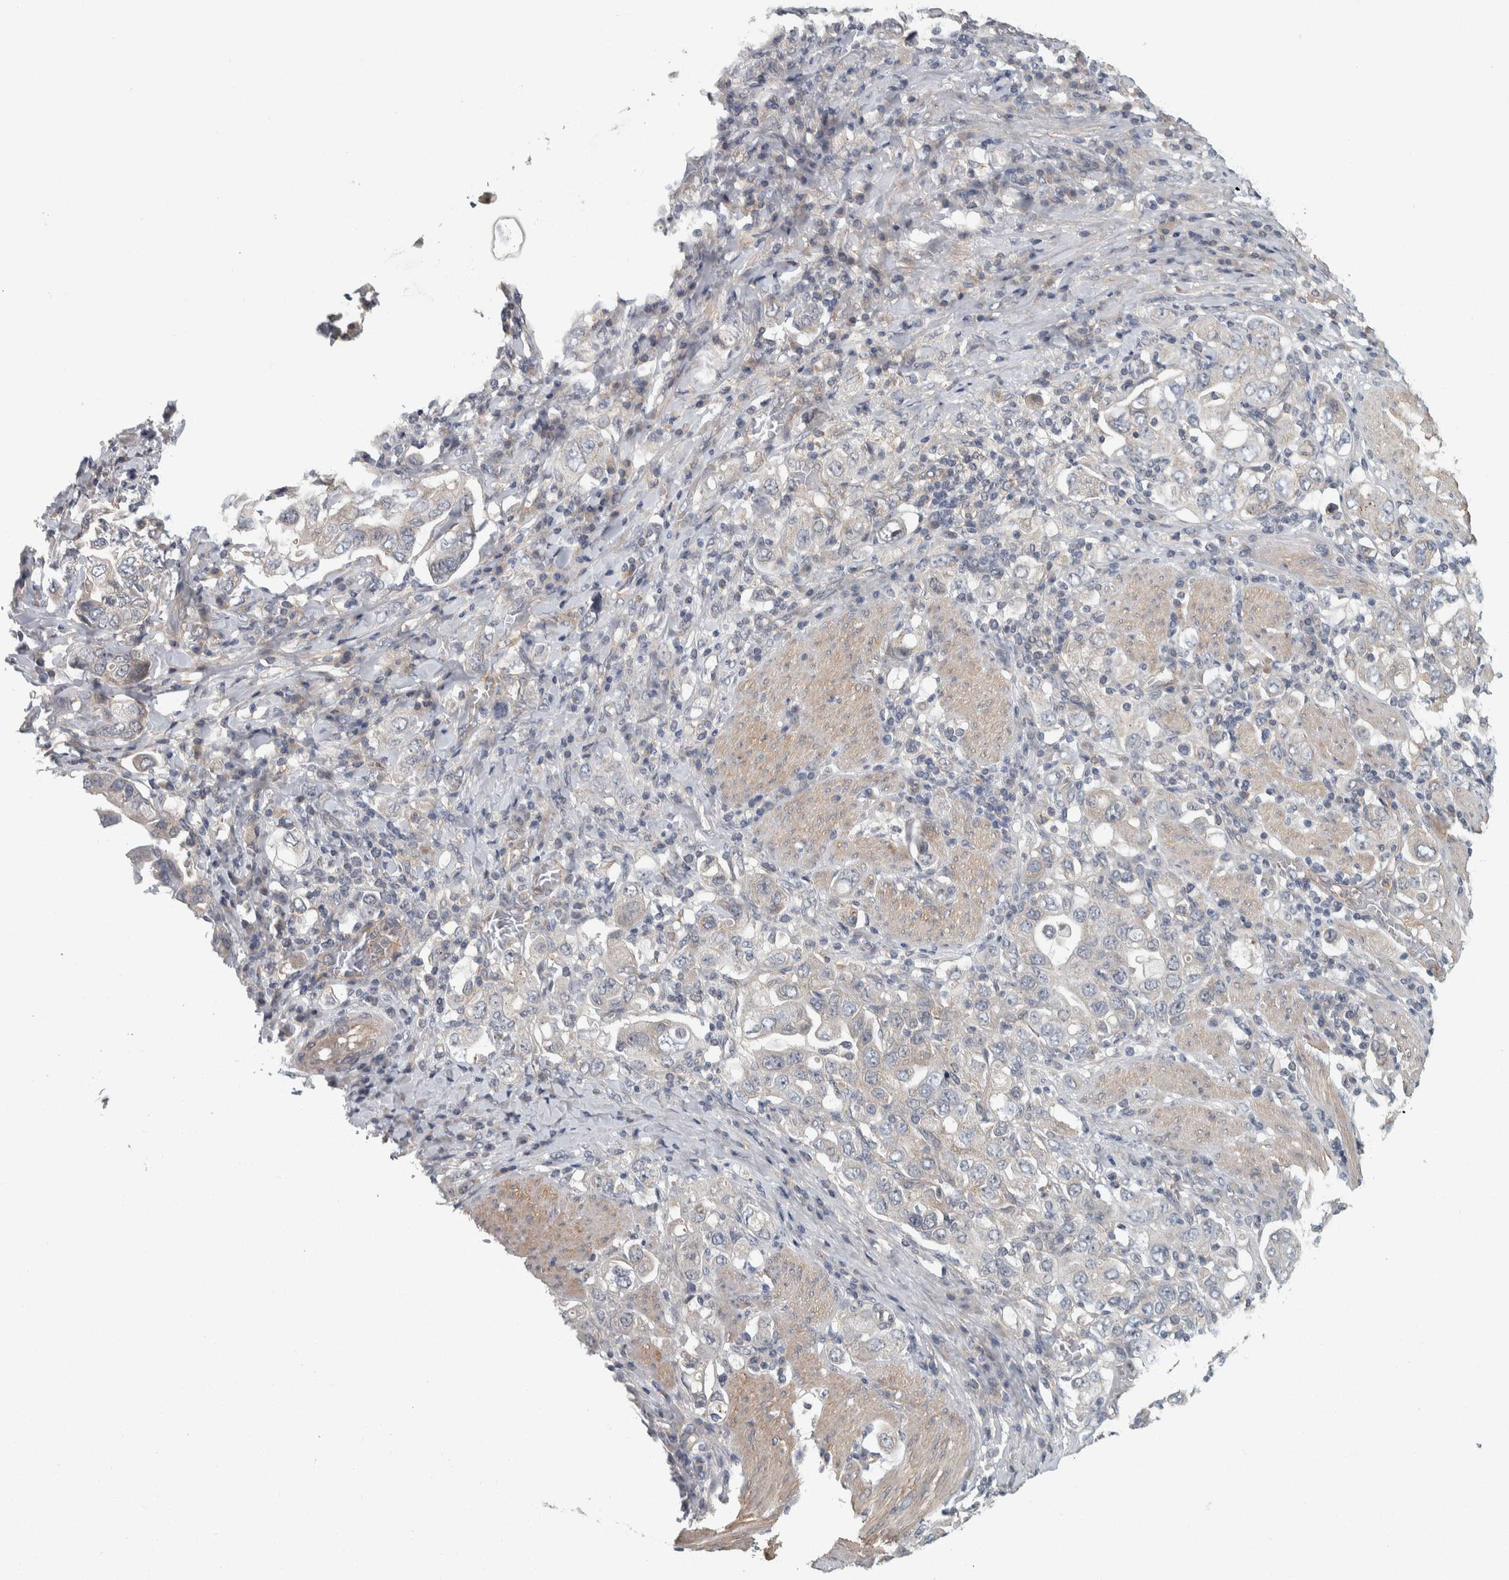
{"staining": {"intensity": "negative", "quantity": "none", "location": "none"}, "tissue": "stomach cancer", "cell_type": "Tumor cells", "image_type": "cancer", "snomed": [{"axis": "morphology", "description": "Adenocarcinoma, NOS"}, {"axis": "topography", "description": "Stomach, upper"}], "caption": "The image displays no significant staining in tumor cells of stomach adenocarcinoma.", "gene": "KCNJ3", "patient": {"sex": "male", "age": 62}}